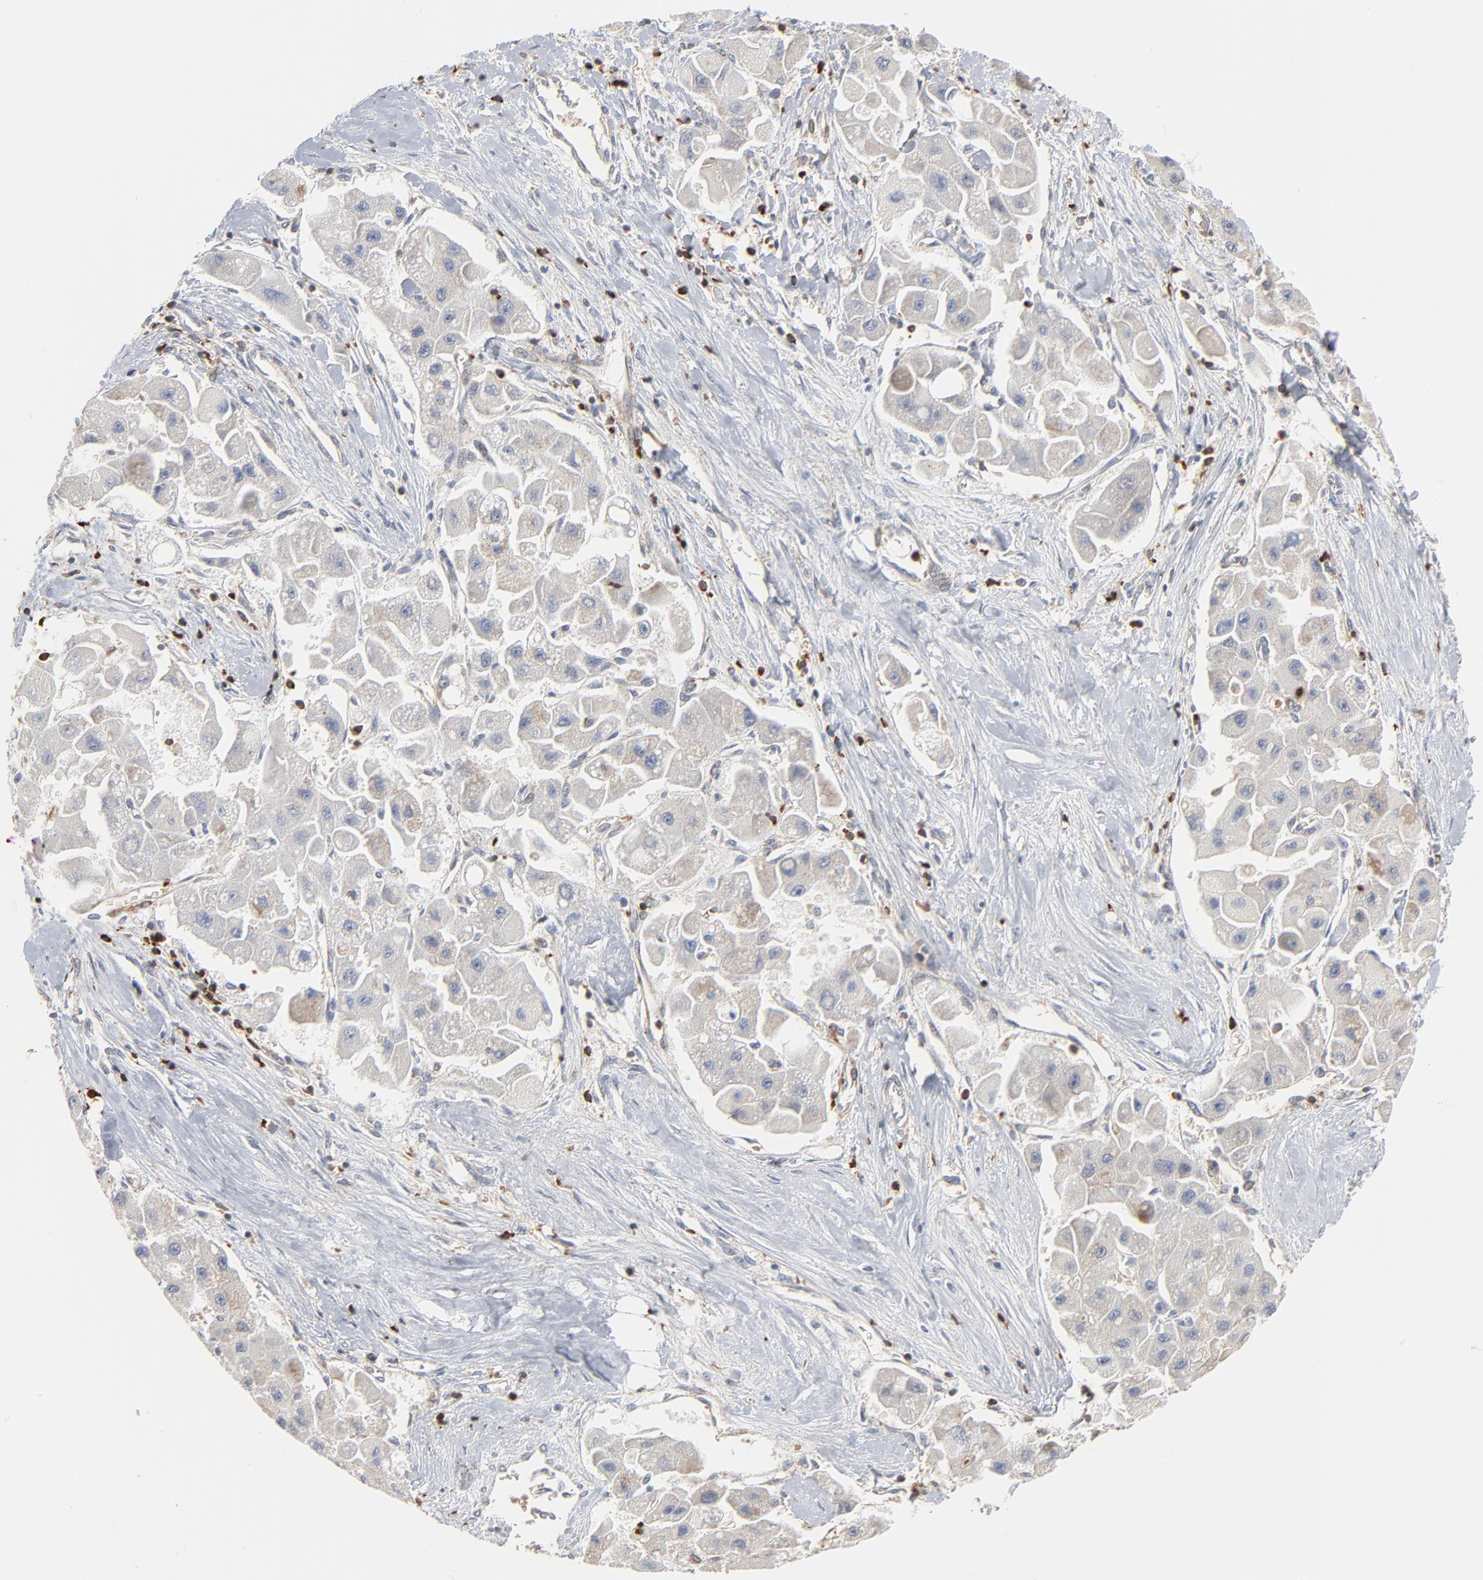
{"staining": {"intensity": "negative", "quantity": "none", "location": "none"}, "tissue": "liver cancer", "cell_type": "Tumor cells", "image_type": "cancer", "snomed": [{"axis": "morphology", "description": "Carcinoma, Hepatocellular, NOS"}, {"axis": "topography", "description": "Liver"}], "caption": "Immunohistochemical staining of hepatocellular carcinoma (liver) demonstrates no significant positivity in tumor cells.", "gene": "SH3KBP1", "patient": {"sex": "male", "age": 24}}